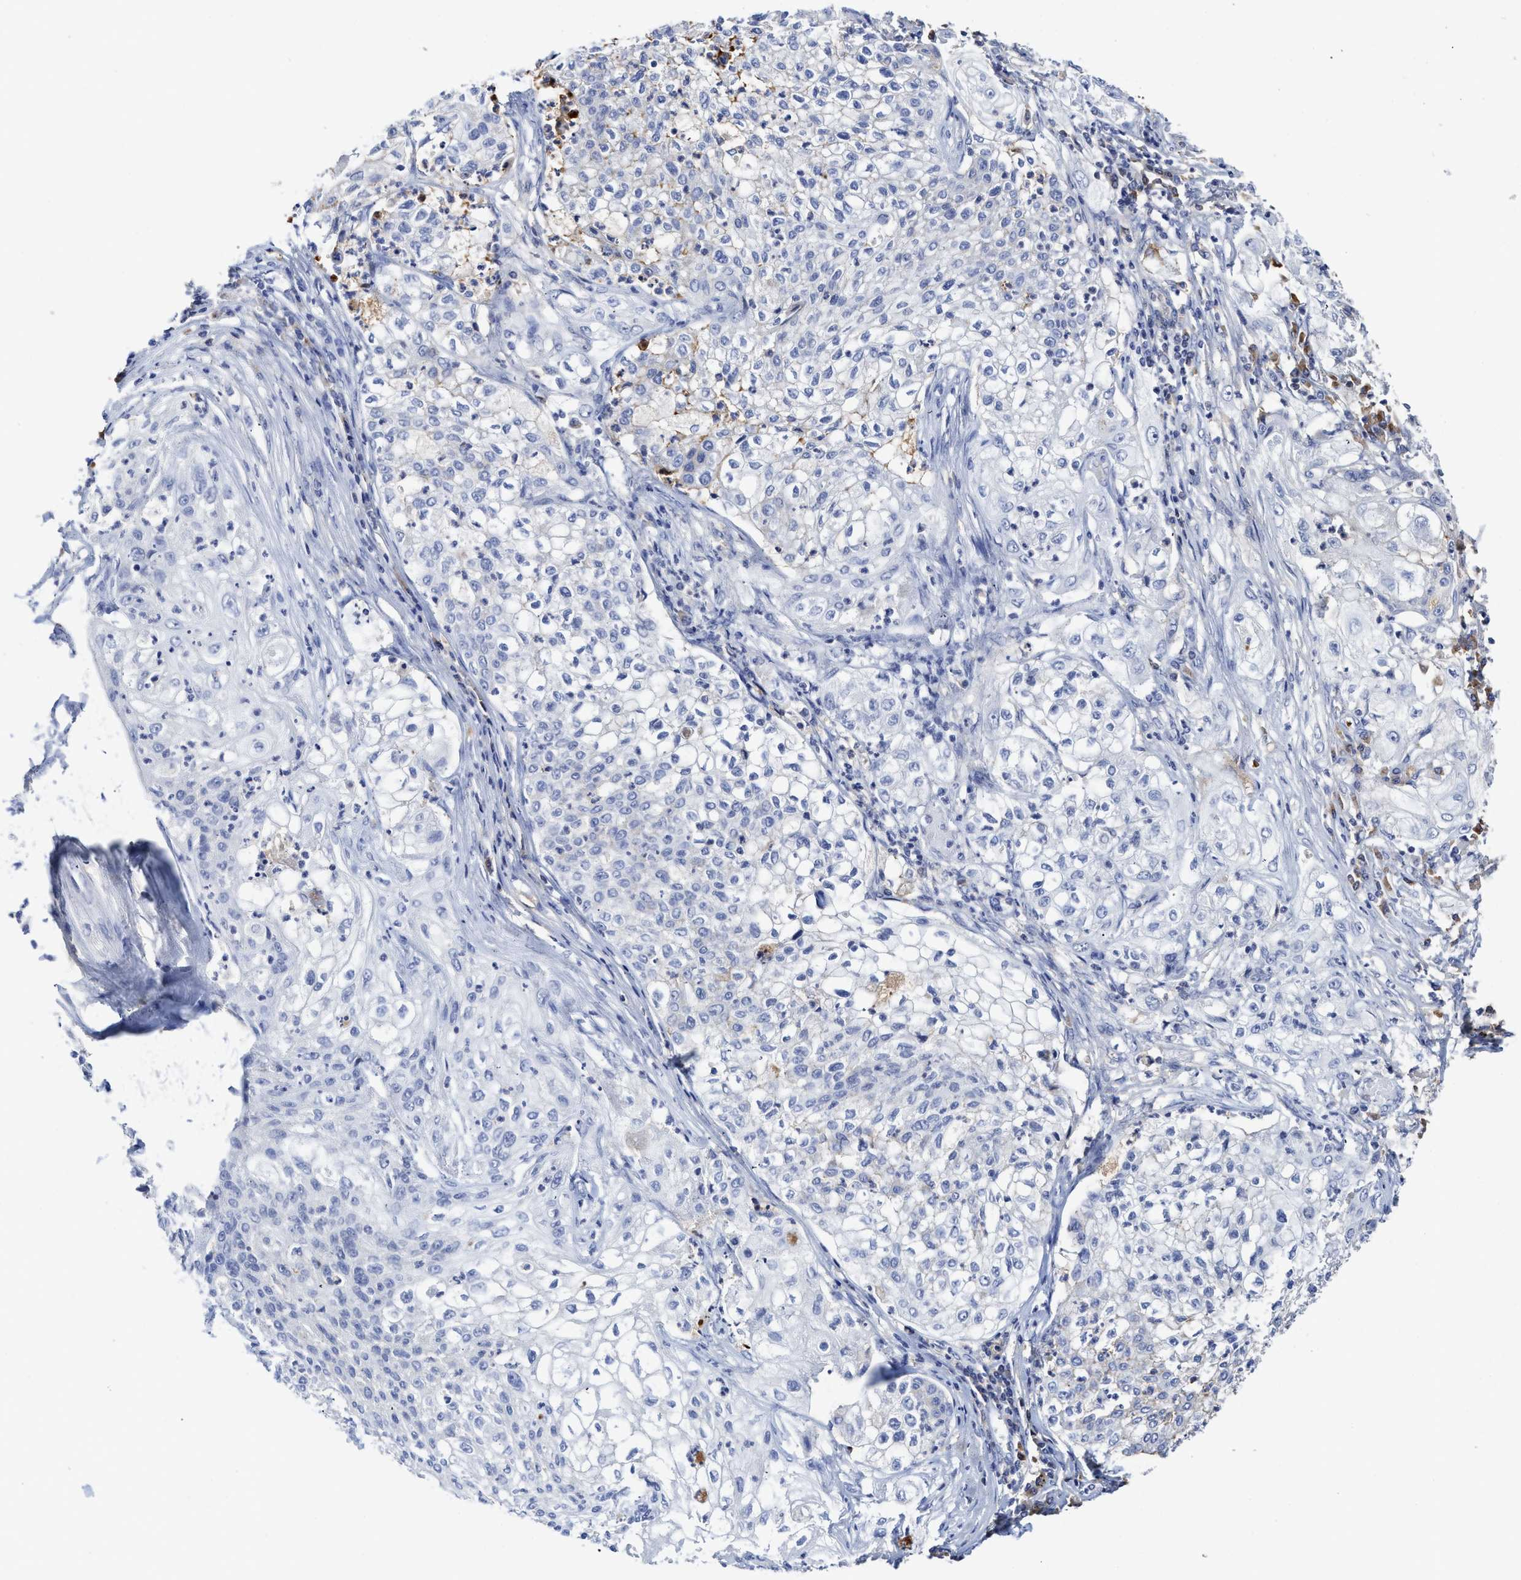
{"staining": {"intensity": "negative", "quantity": "none", "location": "none"}, "tissue": "lung cancer", "cell_type": "Tumor cells", "image_type": "cancer", "snomed": [{"axis": "morphology", "description": "Inflammation, NOS"}, {"axis": "morphology", "description": "Squamous cell carcinoma, NOS"}, {"axis": "topography", "description": "Lymph node"}, {"axis": "topography", "description": "Soft tissue"}, {"axis": "topography", "description": "Lung"}], "caption": "The photomicrograph shows no significant positivity in tumor cells of lung cancer (squamous cell carcinoma).", "gene": "C2", "patient": {"sex": "male", "age": 66}}